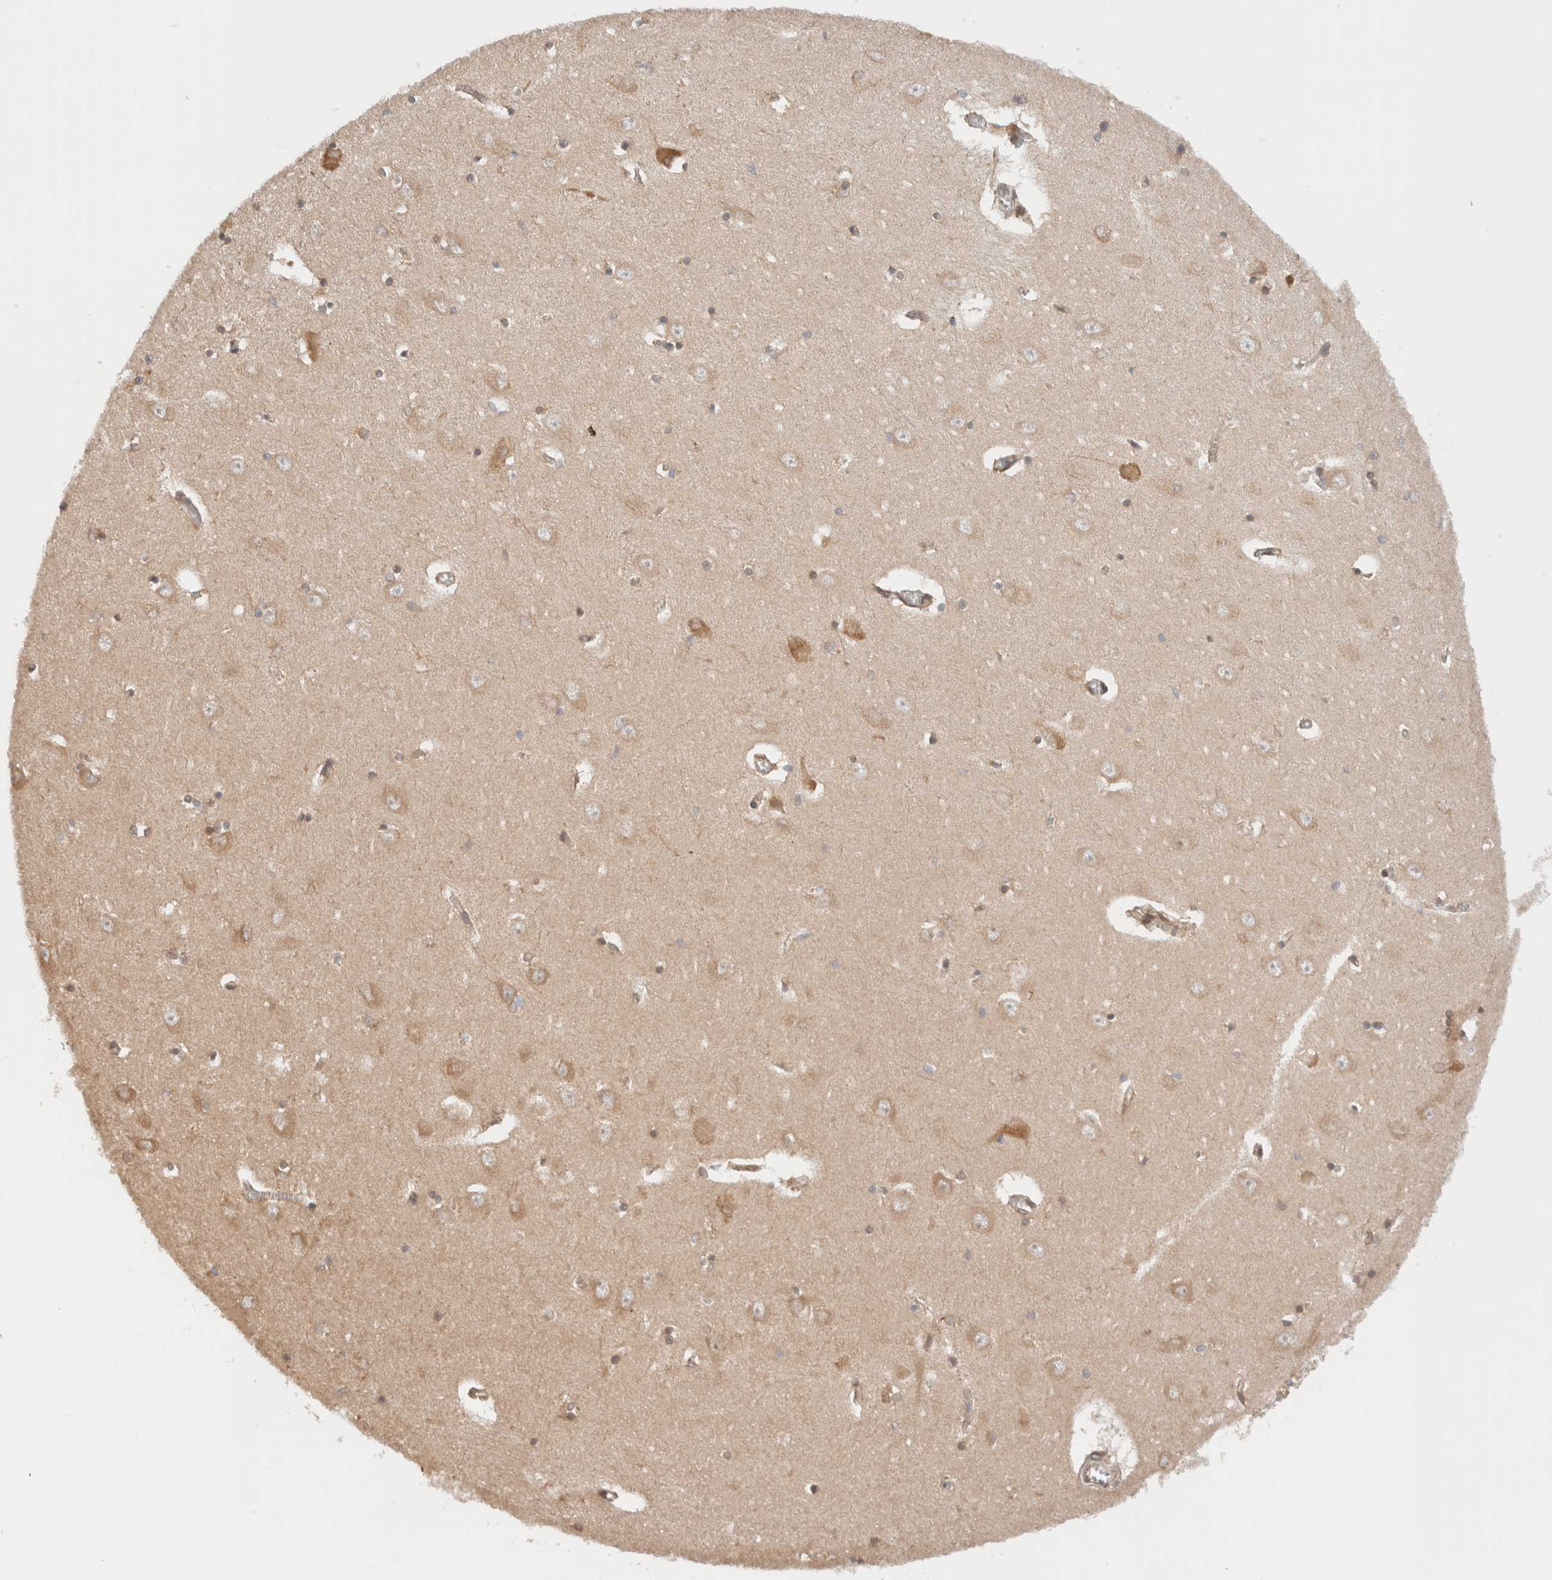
{"staining": {"intensity": "moderate", "quantity": "<25%", "location": "cytoplasmic/membranous"}, "tissue": "hippocampus", "cell_type": "Glial cells", "image_type": "normal", "snomed": [{"axis": "morphology", "description": "Normal tissue, NOS"}, {"axis": "topography", "description": "Hippocampus"}], "caption": "Brown immunohistochemical staining in normal human hippocampus displays moderate cytoplasmic/membranous expression in approximately <25% of glial cells. The staining is performed using DAB (3,3'-diaminobenzidine) brown chromogen to label protein expression. The nuclei are counter-stained blue using hematoxylin.", "gene": "ARFGEF2", "patient": {"sex": "male", "age": 70}}